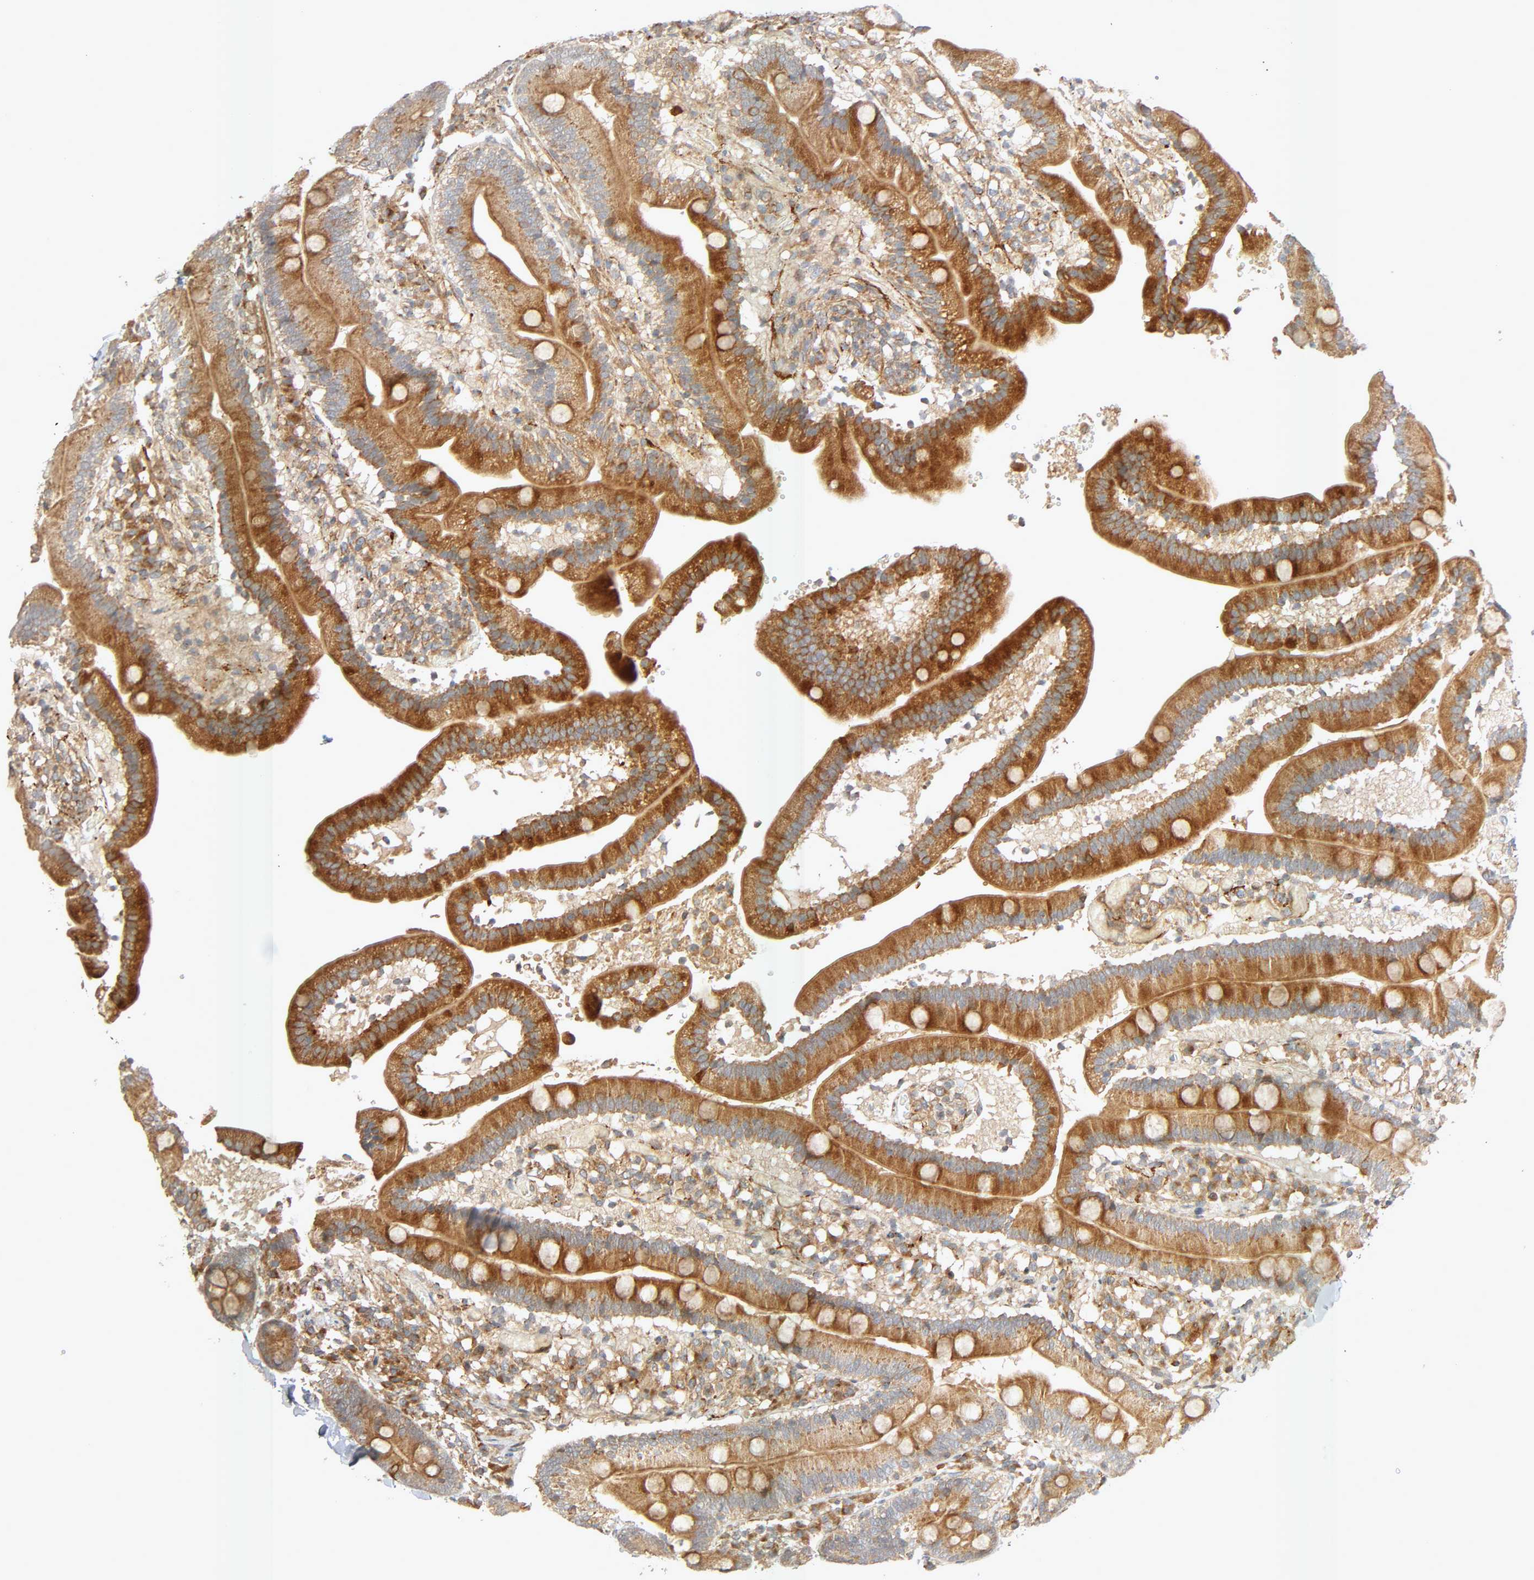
{"staining": {"intensity": "strong", "quantity": "<25%", "location": "cytoplasmic/membranous"}, "tissue": "duodenum", "cell_type": "Glandular cells", "image_type": "normal", "snomed": [{"axis": "morphology", "description": "Normal tissue, NOS"}, {"axis": "topography", "description": "Duodenum"}], "caption": "A medium amount of strong cytoplasmic/membranous positivity is seen in about <25% of glandular cells in unremarkable duodenum. (Brightfield microscopy of DAB IHC at high magnification).", "gene": "SGSM1", "patient": {"sex": "male", "age": 66}}